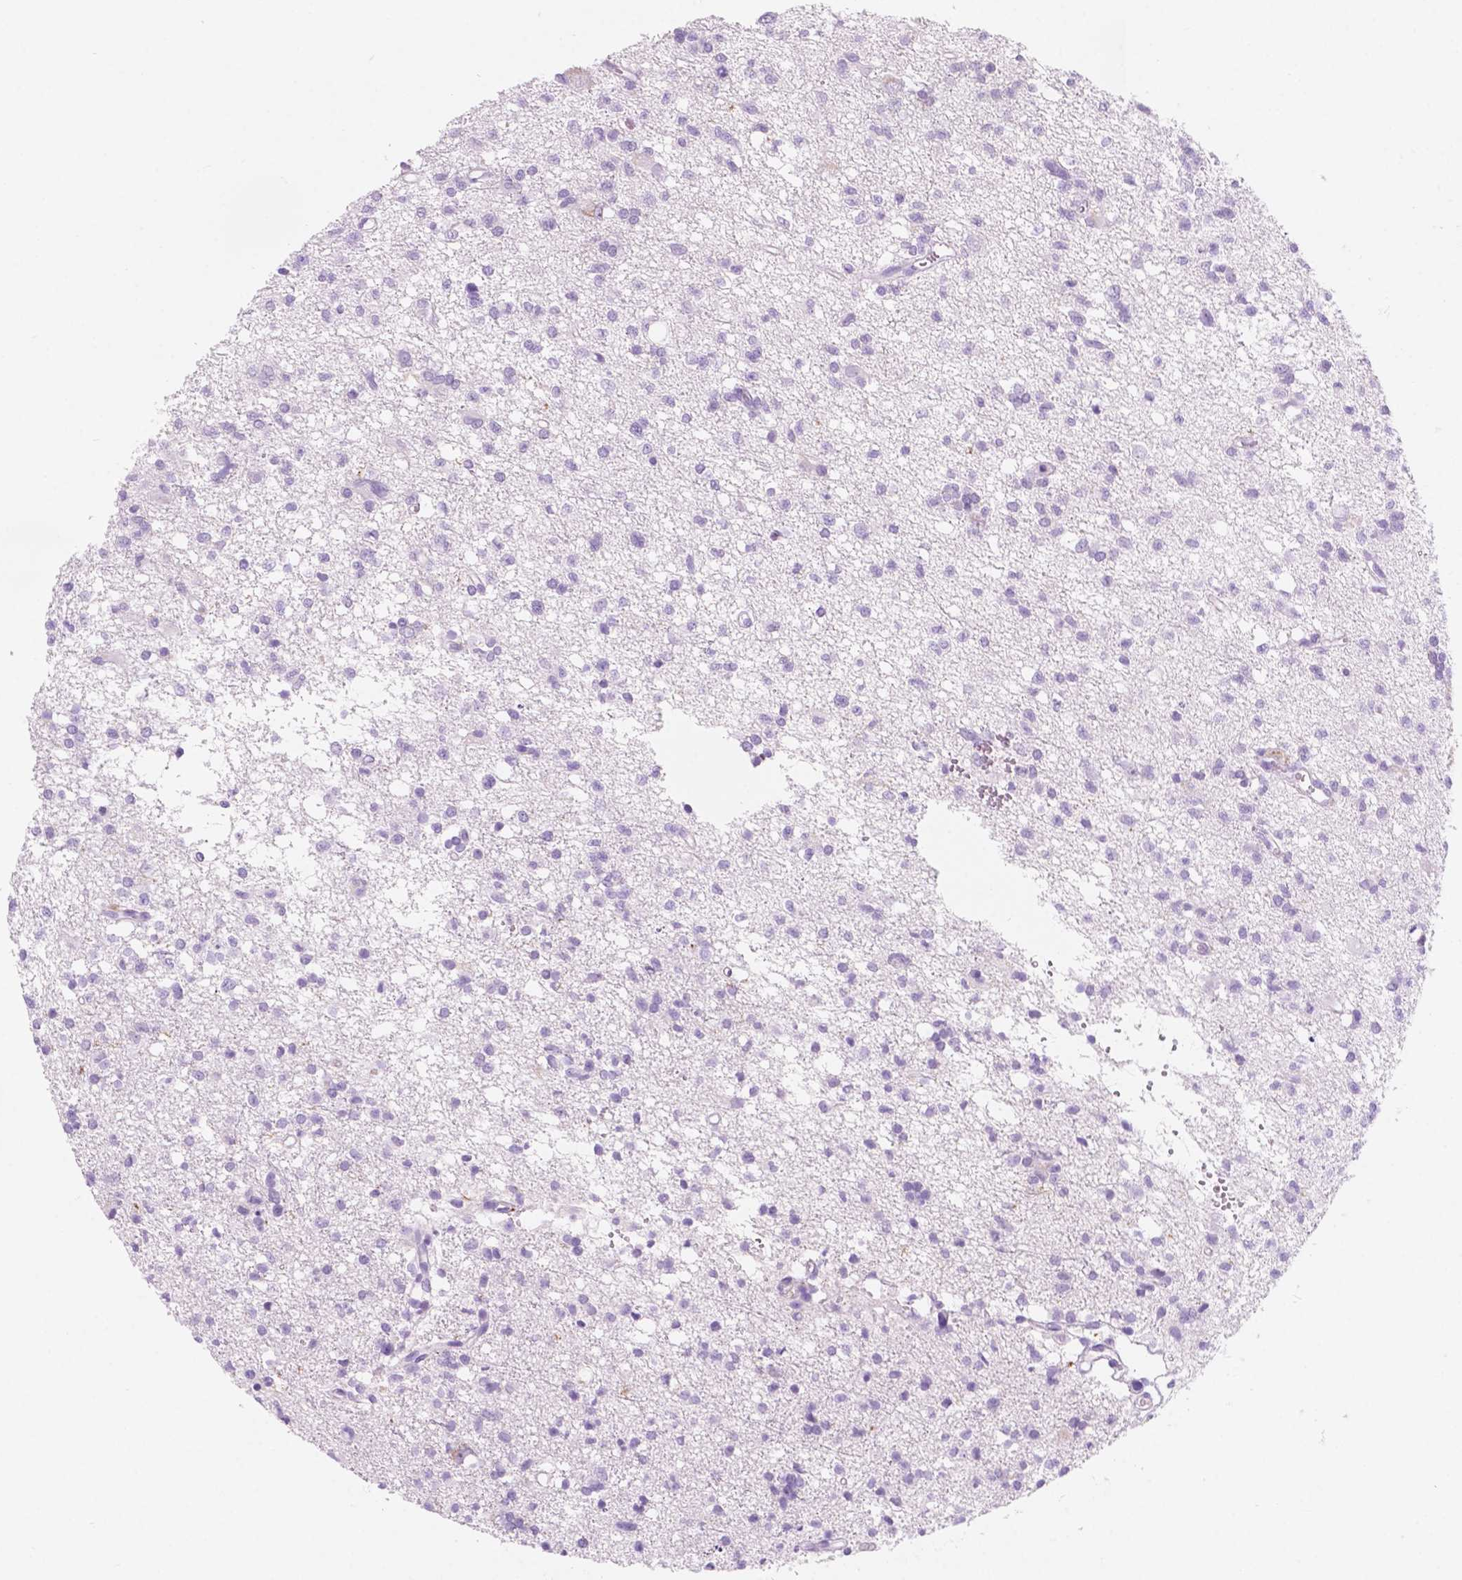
{"staining": {"intensity": "negative", "quantity": "none", "location": "none"}, "tissue": "glioma", "cell_type": "Tumor cells", "image_type": "cancer", "snomed": [{"axis": "morphology", "description": "Glioma, malignant, Low grade"}, {"axis": "topography", "description": "Brain"}], "caption": "An image of human malignant glioma (low-grade) is negative for staining in tumor cells.", "gene": "CUZD1", "patient": {"sex": "male", "age": 64}}